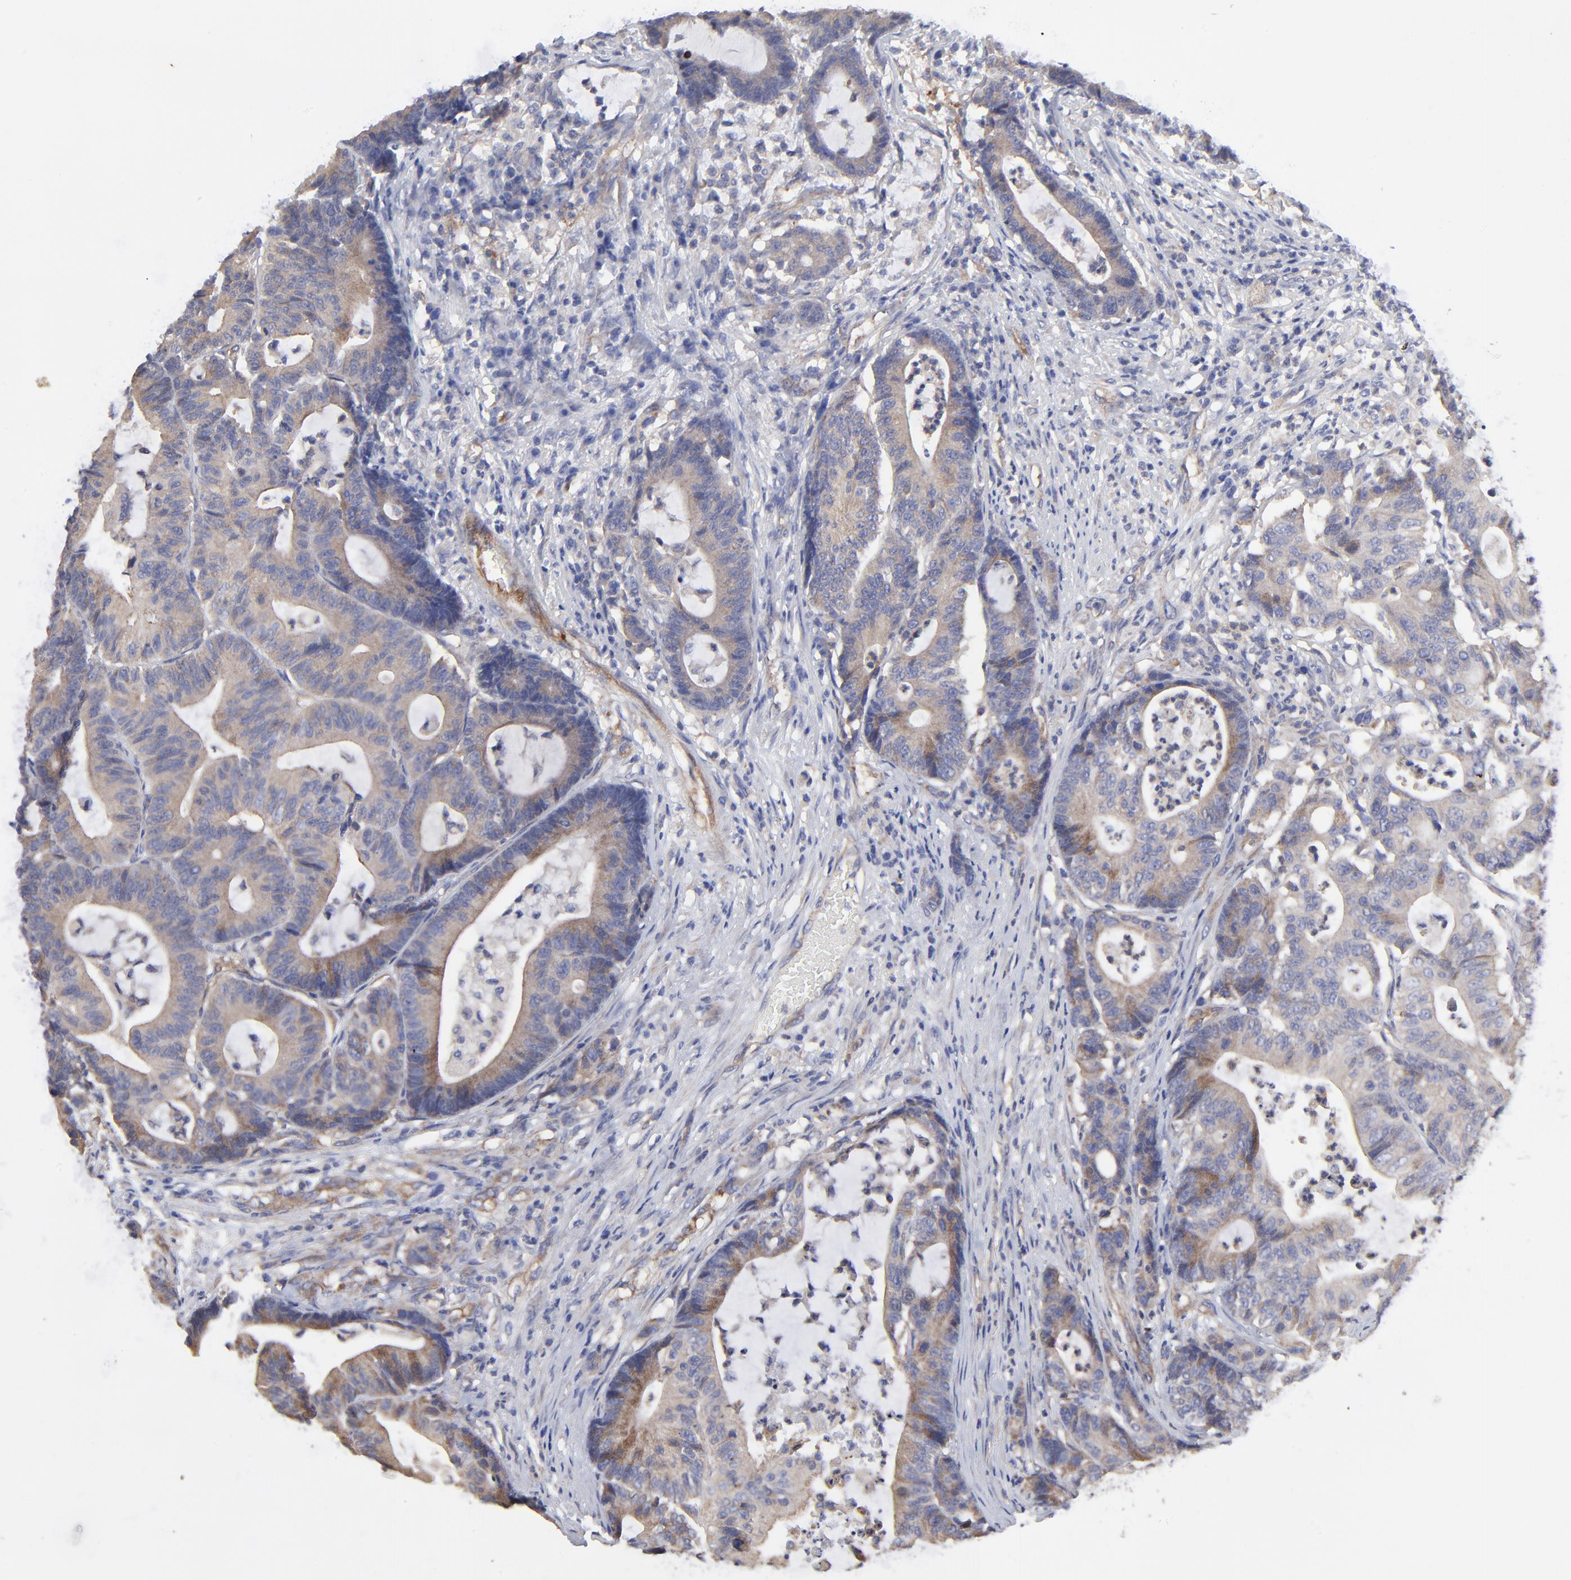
{"staining": {"intensity": "moderate", "quantity": ">75%", "location": "cytoplasmic/membranous"}, "tissue": "colorectal cancer", "cell_type": "Tumor cells", "image_type": "cancer", "snomed": [{"axis": "morphology", "description": "Adenocarcinoma, NOS"}, {"axis": "topography", "description": "Colon"}], "caption": "Colorectal cancer stained with a protein marker reveals moderate staining in tumor cells.", "gene": "SULF2", "patient": {"sex": "female", "age": 84}}